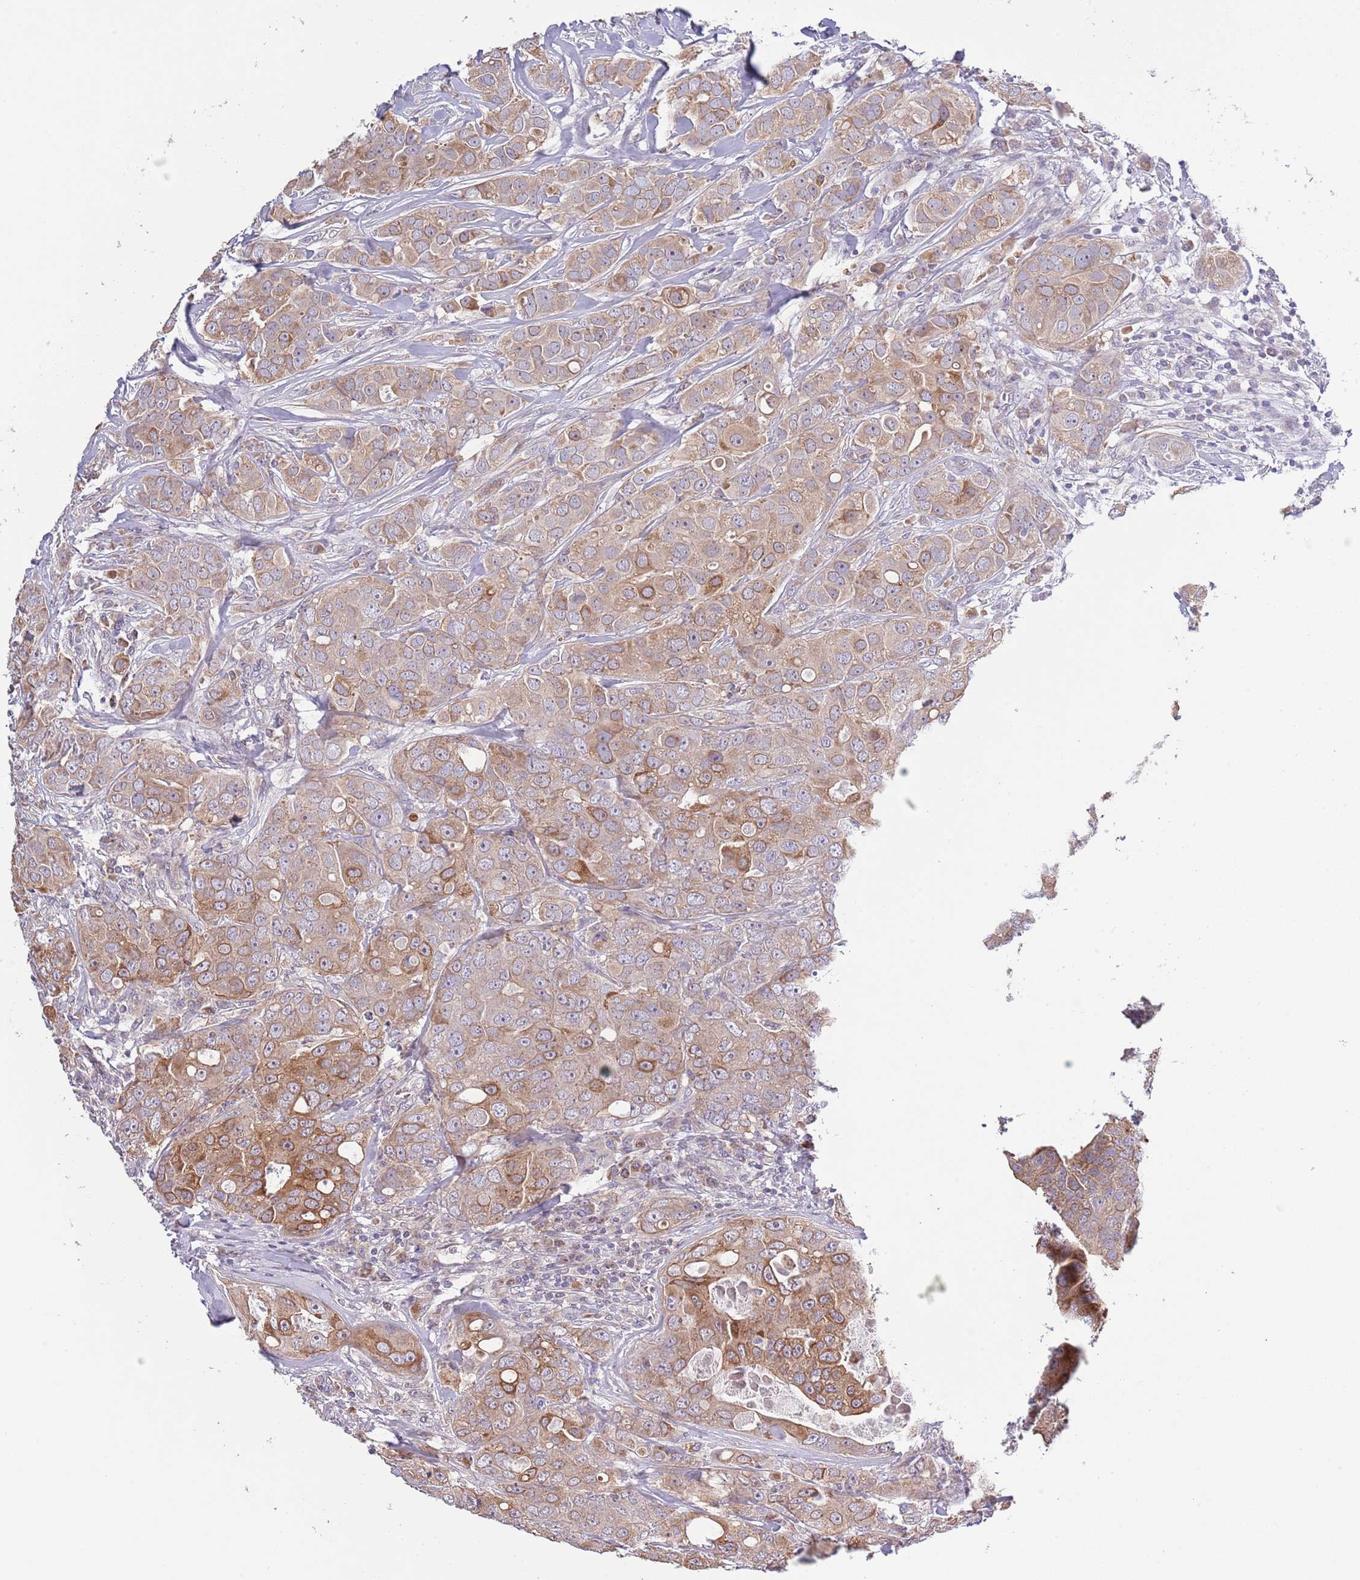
{"staining": {"intensity": "moderate", "quantity": ">75%", "location": "cytoplasmic/membranous"}, "tissue": "breast cancer", "cell_type": "Tumor cells", "image_type": "cancer", "snomed": [{"axis": "morphology", "description": "Duct carcinoma"}, {"axis": "topography", "description": "Breast"}], "caption": "Protein expression analysis of human invasive ductal carcinoma (breast) reveals moderate cytoplasmic/membranous positivity in approximately >75% of tumor cells.", "gene": "LIPJ", "patient": {"sex": "female", "age": 43}}